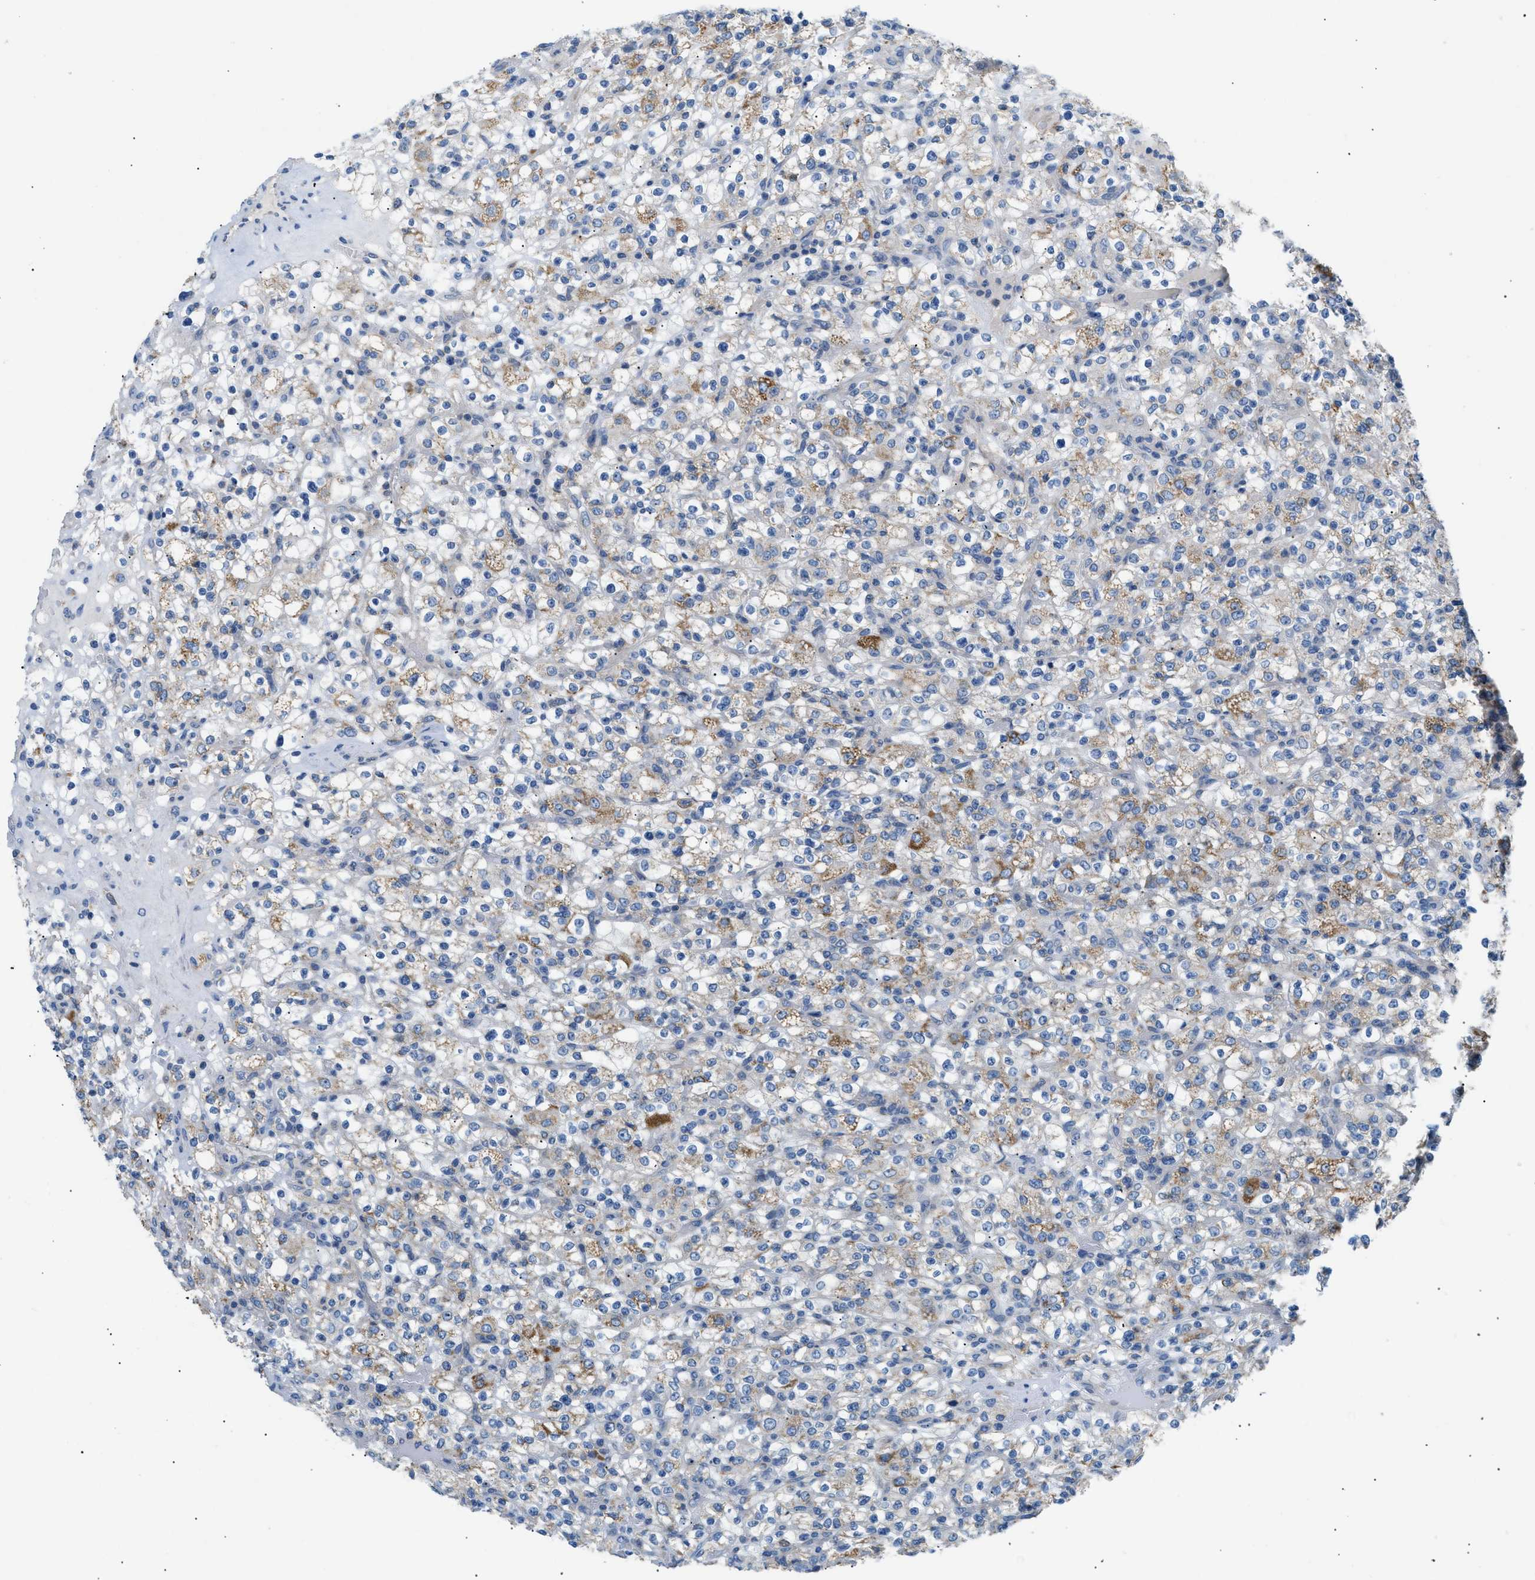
{"staining": {"intensity": "moderate", "quantity": "<25%", "location": "cytoplasmic/membranous"}, "tissue": "renal cancer", "cell_type": "Tumor cells", "image_type": "cancer", "snomed": [{"axis": "morphology", "description": "Normal tissue, NOS"}, {"axis": "morphology", "description": "Adenocarcinoma, NOS"}, {"axis": "topography", "description": "Kidney"}], "caption": "Protein expression analysis of human adenocarcinoma (renal) reveals moderate cytoplasmic/membranous positivity in about <25% of tumor cells. The protein of interest is stained brown, and the nuclei are stained in blue (DAB (3,3'-diaminobenzidine) IHC with brightfield microscopy, high magnification).", "gene": "ILDR1", "patient": {"sex": "female", "age": 72}}